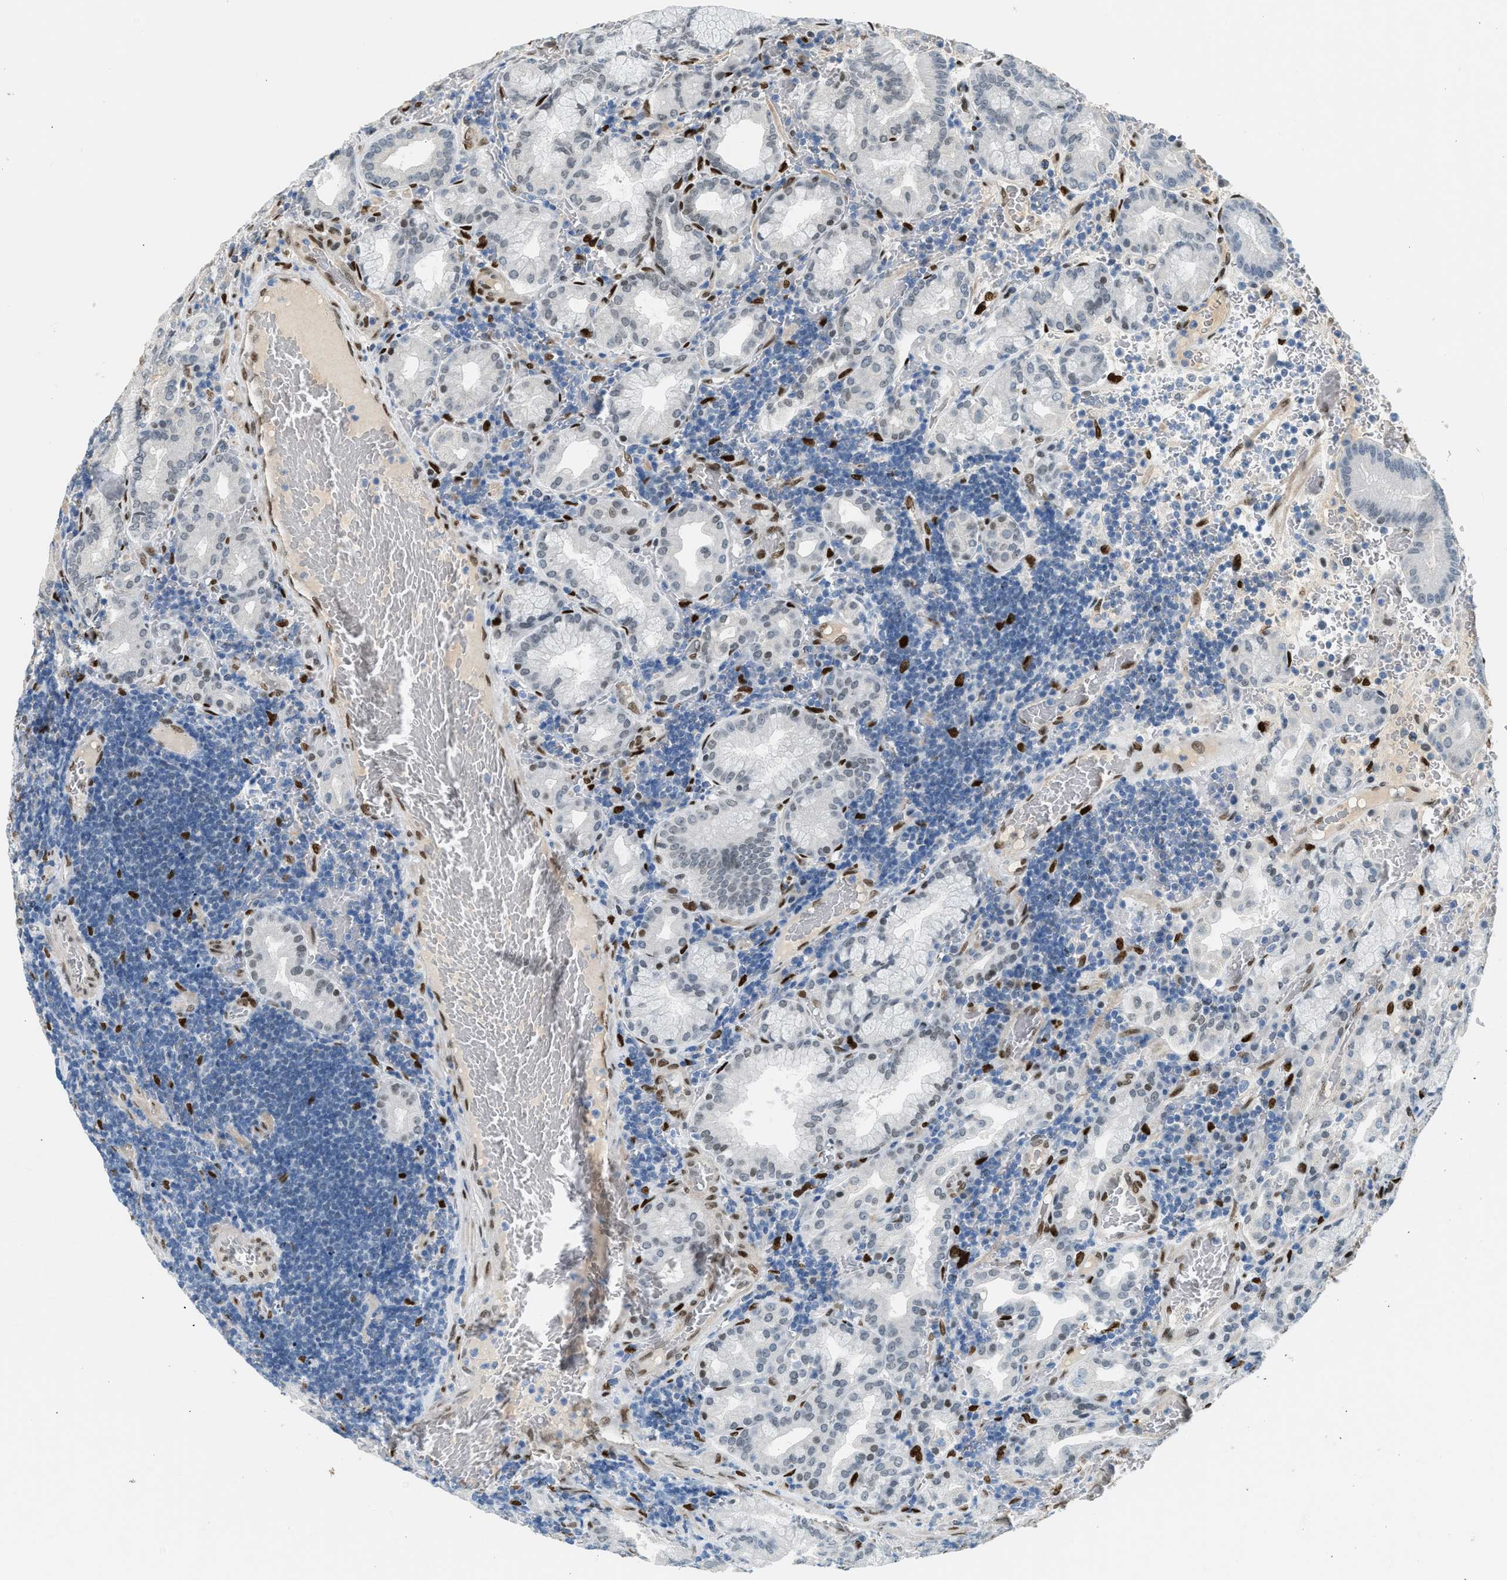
{"staining": {"intensity": "weak", "quantity": "<25%", "location": "nuclear"}, "tissue": "stomach", "cell_type": "Glandular cells", "image_type": "normal", "snomed": [{"axis": "morphology", "description": "Normal tissue, NOS"}, {"axis": "morphology", "description": "Carcinoid, malignant, NOS"}, {"axis": "topography", "description": "Stomach, upper"}], "caption": "This is a photomicrograph of IHC staining of unremarkable stomach, which shows no staining in glandular cells. Brightfield microscopy of immunohistochemistry stained with DAB (3,3'-diaminobenzidine) (brown) and hematoxylin (blue), captured at high magnification.", "gene": "ZBTB20", "patient": {"sex": "male", "age": 39}}